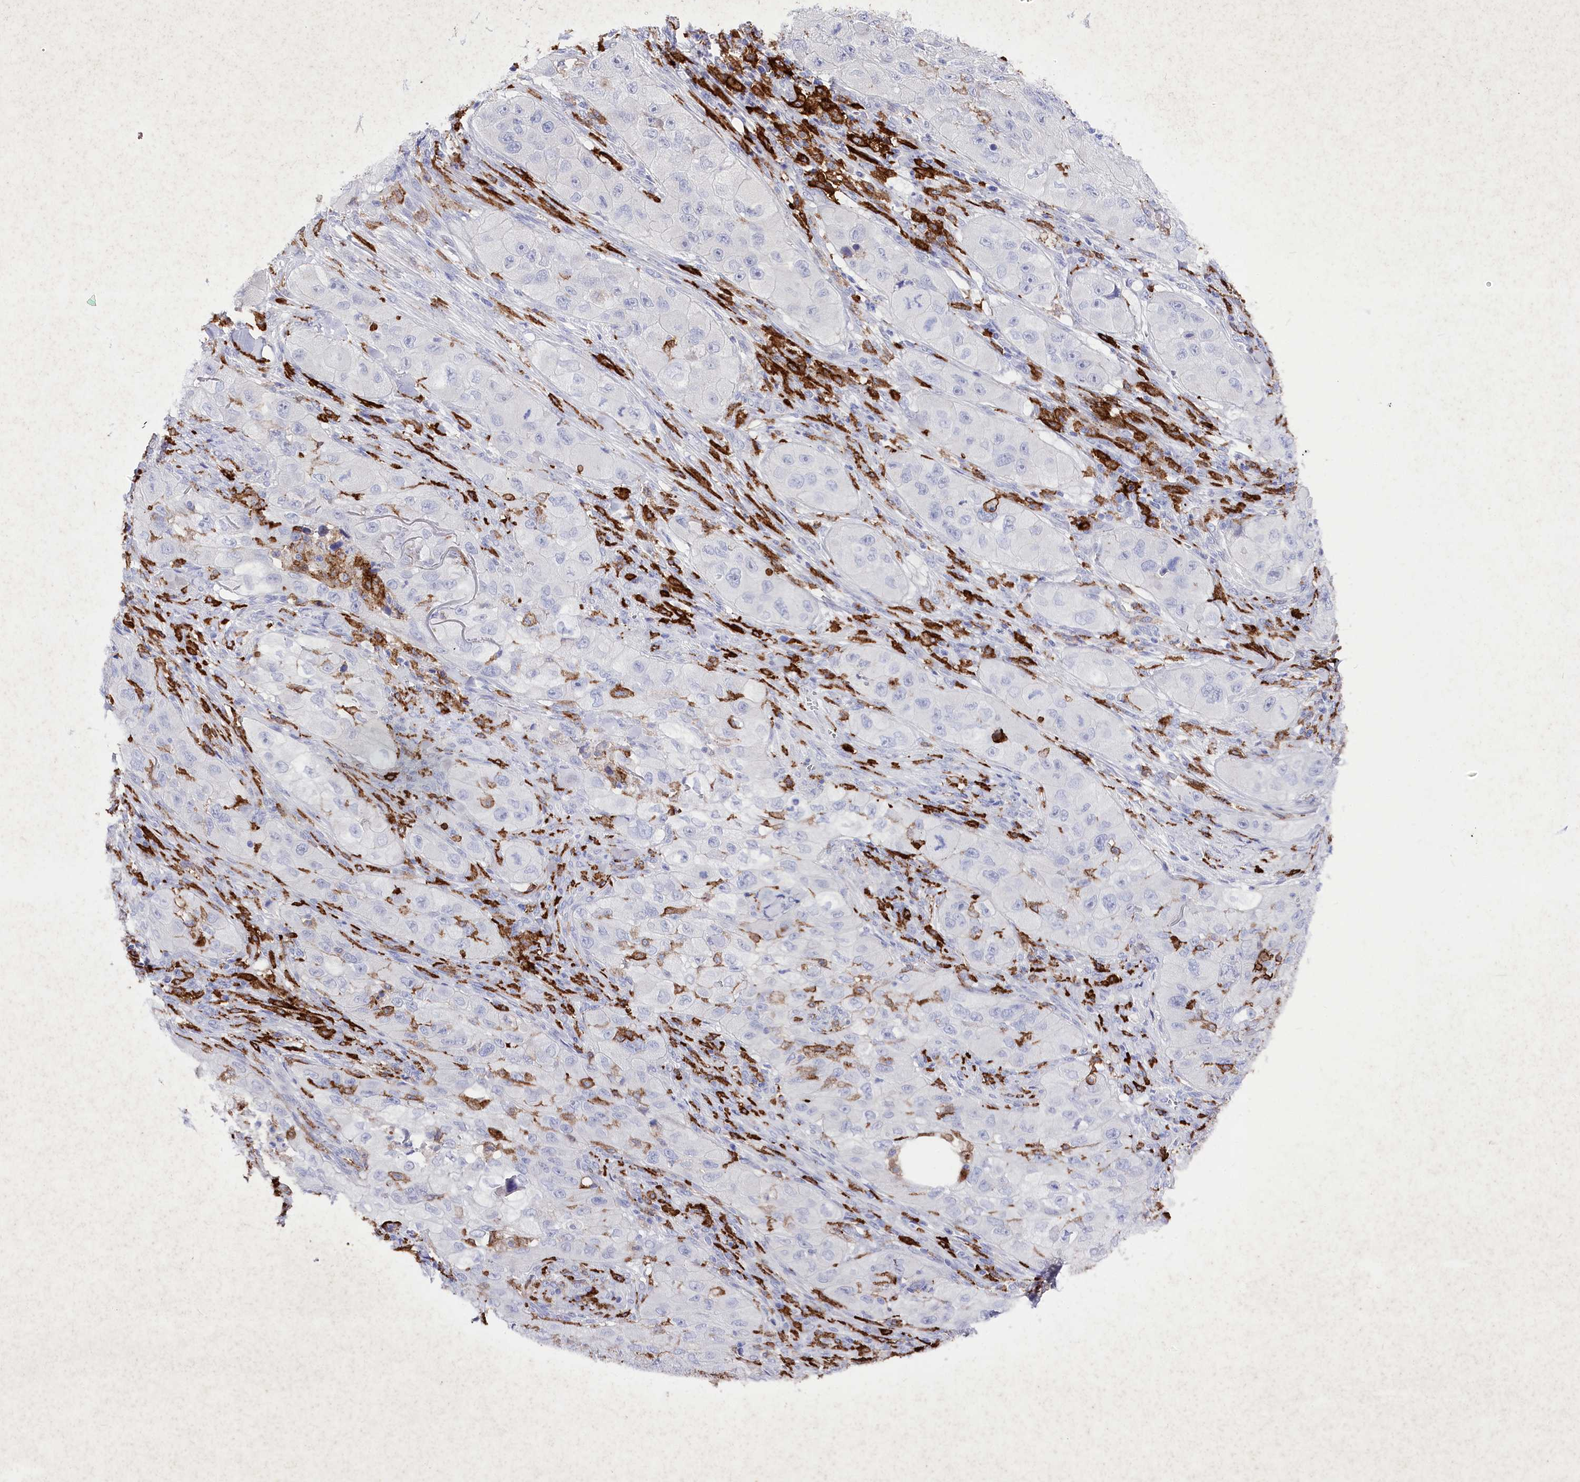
{"staining": {"intensity": "negative", "quantity": "none", "location": "none"}, "tissue": "skin cancer", "cell_type": "Tumor cells", "image_type": "cancer", "snomed": [{"axis": "morphology", "description": "Squamous cell carcinoma, NOS"}, {"axis": "topography", "description": "Skin"}, {"axis": "topography", "description": "Subcutis"}], "caption": "Histopathology image shows no protein positivity in tumor cells of skin squamous cell carcinoma tissue.", "gene": "CLEC4M", "patient": {"sex": "male", "age": 73}}